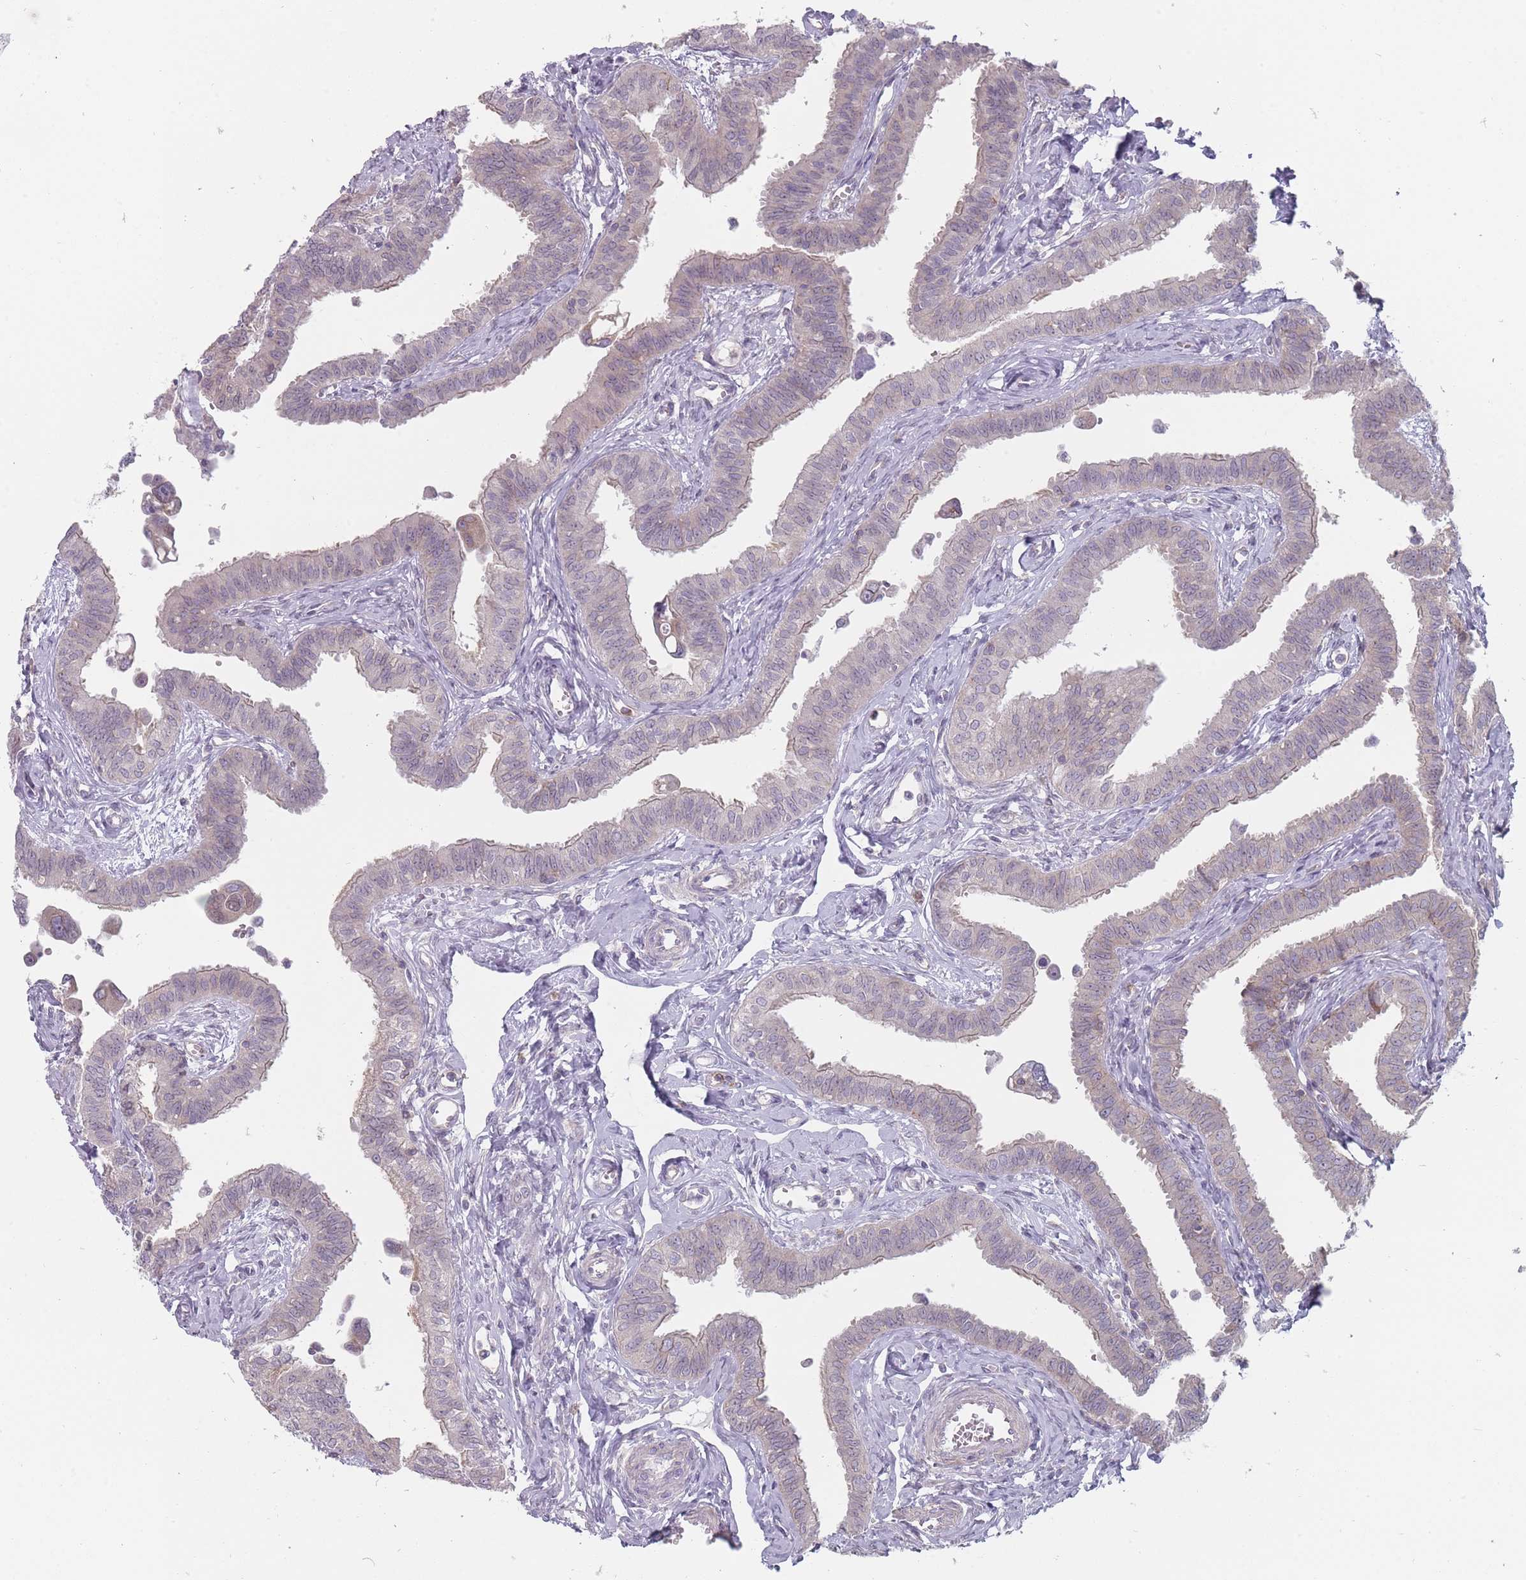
{"staining": {"intensity": "negative", "quantity": "none", "location": "none"}, "tissue": "fallopian tube", "cell_type": "Glandular cells", "image_type": "normal", "snomed": [{"axis": "morphology", "description": "Normal tissue, NOS"}, {"axis": "morphology", "description": "Carcinoma, NOS"}, {"axis": "topography", "description": "Fallopian tube"}, {"axis": "topography", "description": "Ovary"}], "caption": "High power microscopy image of an IHC image of normal fallopian tube, revealing no significant expression in glandular cells. (Stains: DAB immunohistochemistry (IHC) with hematoxylin counter stain, Microscopy: brightfield microscopy at high magnification).", "gene": "PCDH12", "patient": {"sex": "female", "age": 59}}